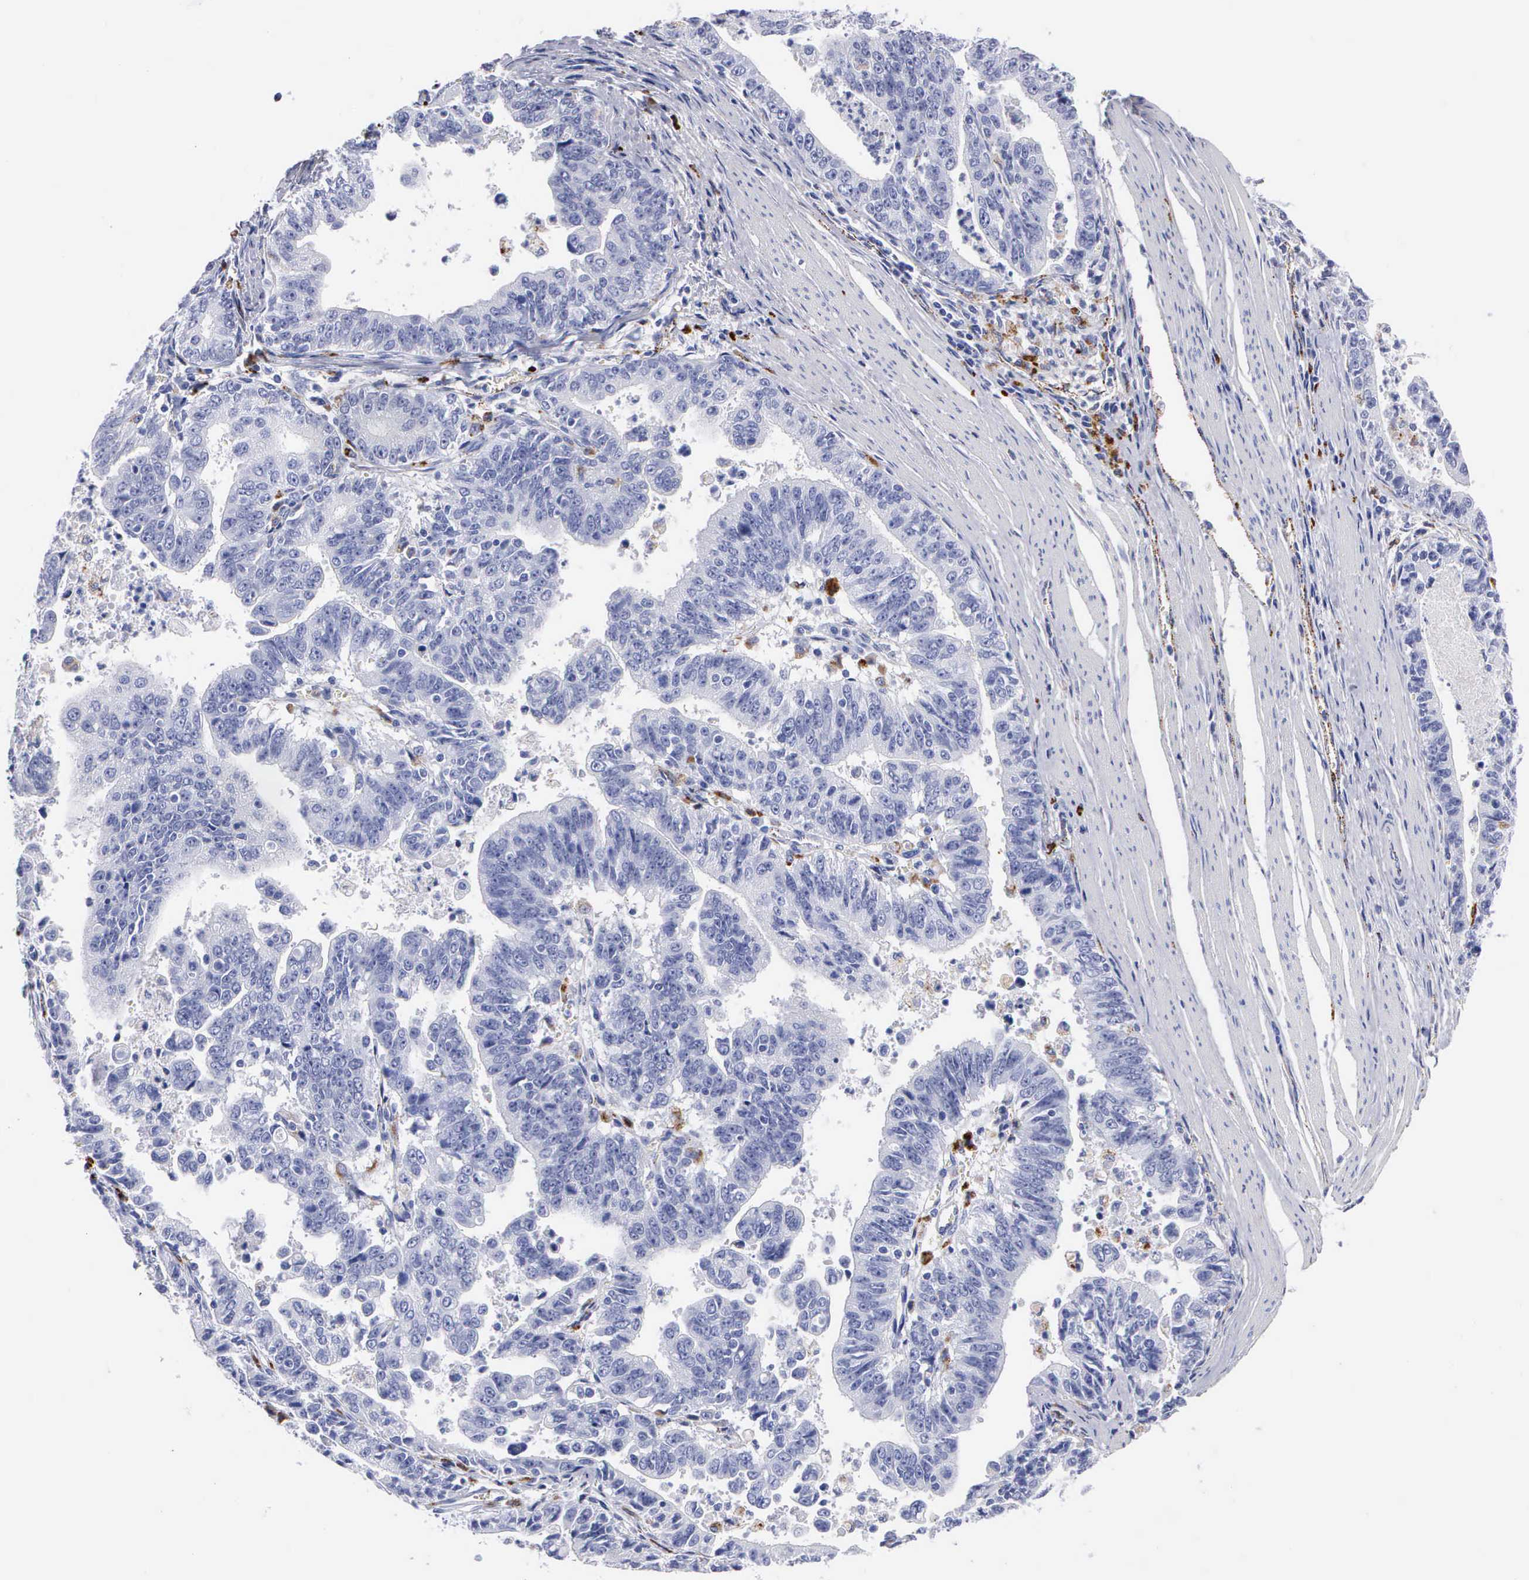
{"staining": {"intensity": "negative", "quantity": "none", "location": "none"}, "tissue": "stomach cancer", "cell_type": "Tumor cells", "image_type": "cancer", "snomed": [{"axis": "morphology", "description": "Adenocarcinoma, NOS"}, {"axis": "topography", "description": "Stomach, upper"}], "caption": "High magnification brightfield microscopy of stomach cancer (adenocarcinoma) stained with DAB (brown) and counterstained with hematoxylin (blue): tumor cells show no significant positivity.", "gene": "CTSL", "patient": {"sex": "female", "age": 50}}